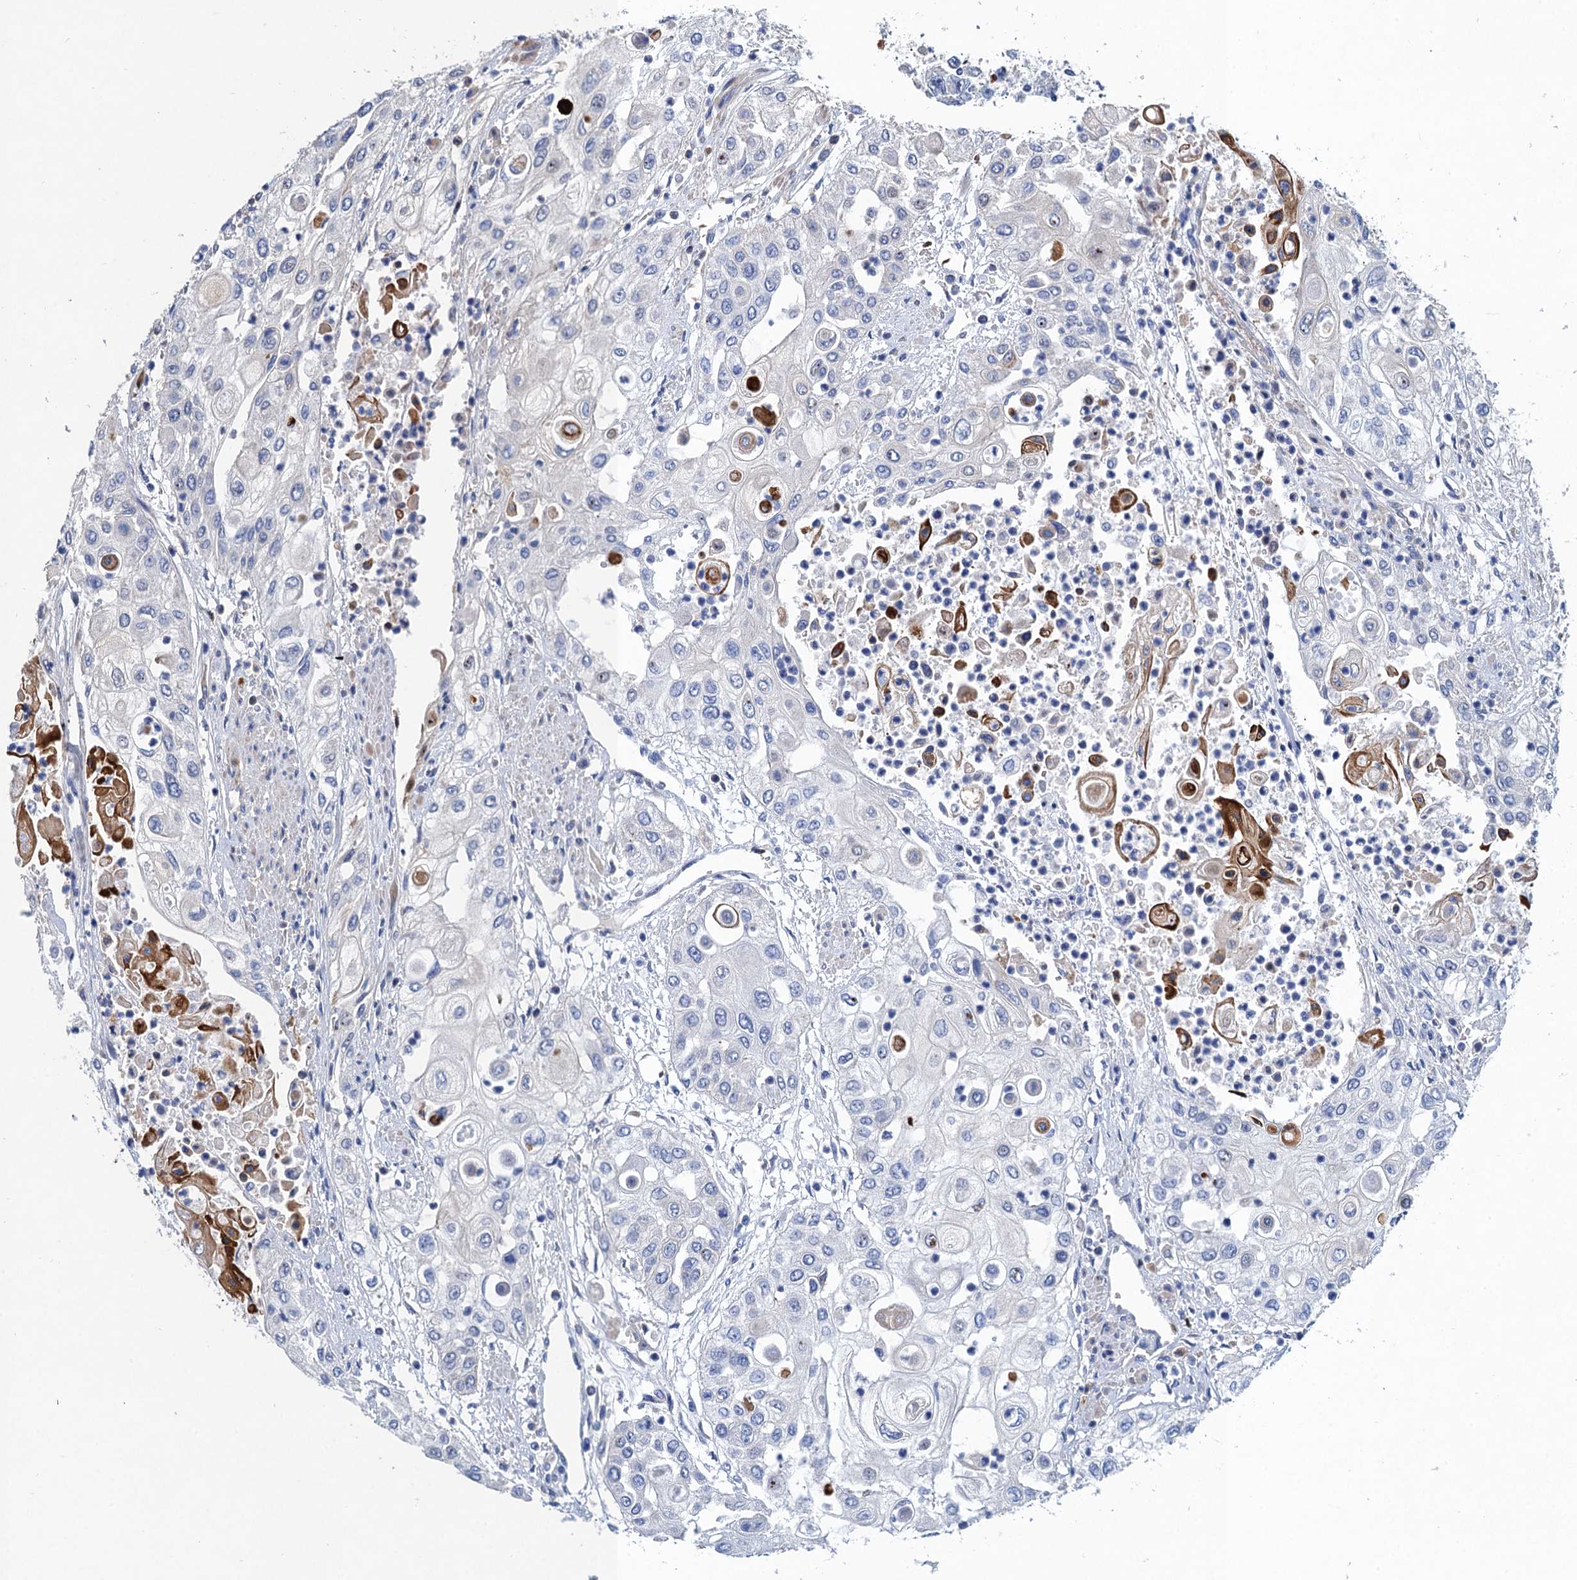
{"staining": {"intensity": "negative", "quantity": "none", "location": "none"}, "tissue": "urothelial cancer", "cell_type": "Tumor cells", "image_type": "cancer", "snomed": [{"axis": "morphology", "description": "Urothelial carcinoma, High grade"}, {"axis": "topography", "description": "Urinary bladder"}], "caption": "A high-resolution histopathology image shows IHC staining of urothelial cancer, which demonstrates no significant expression in tumor cells.", "gene": "TRAF7", "patient": {"sex": "female", "age": 79}}